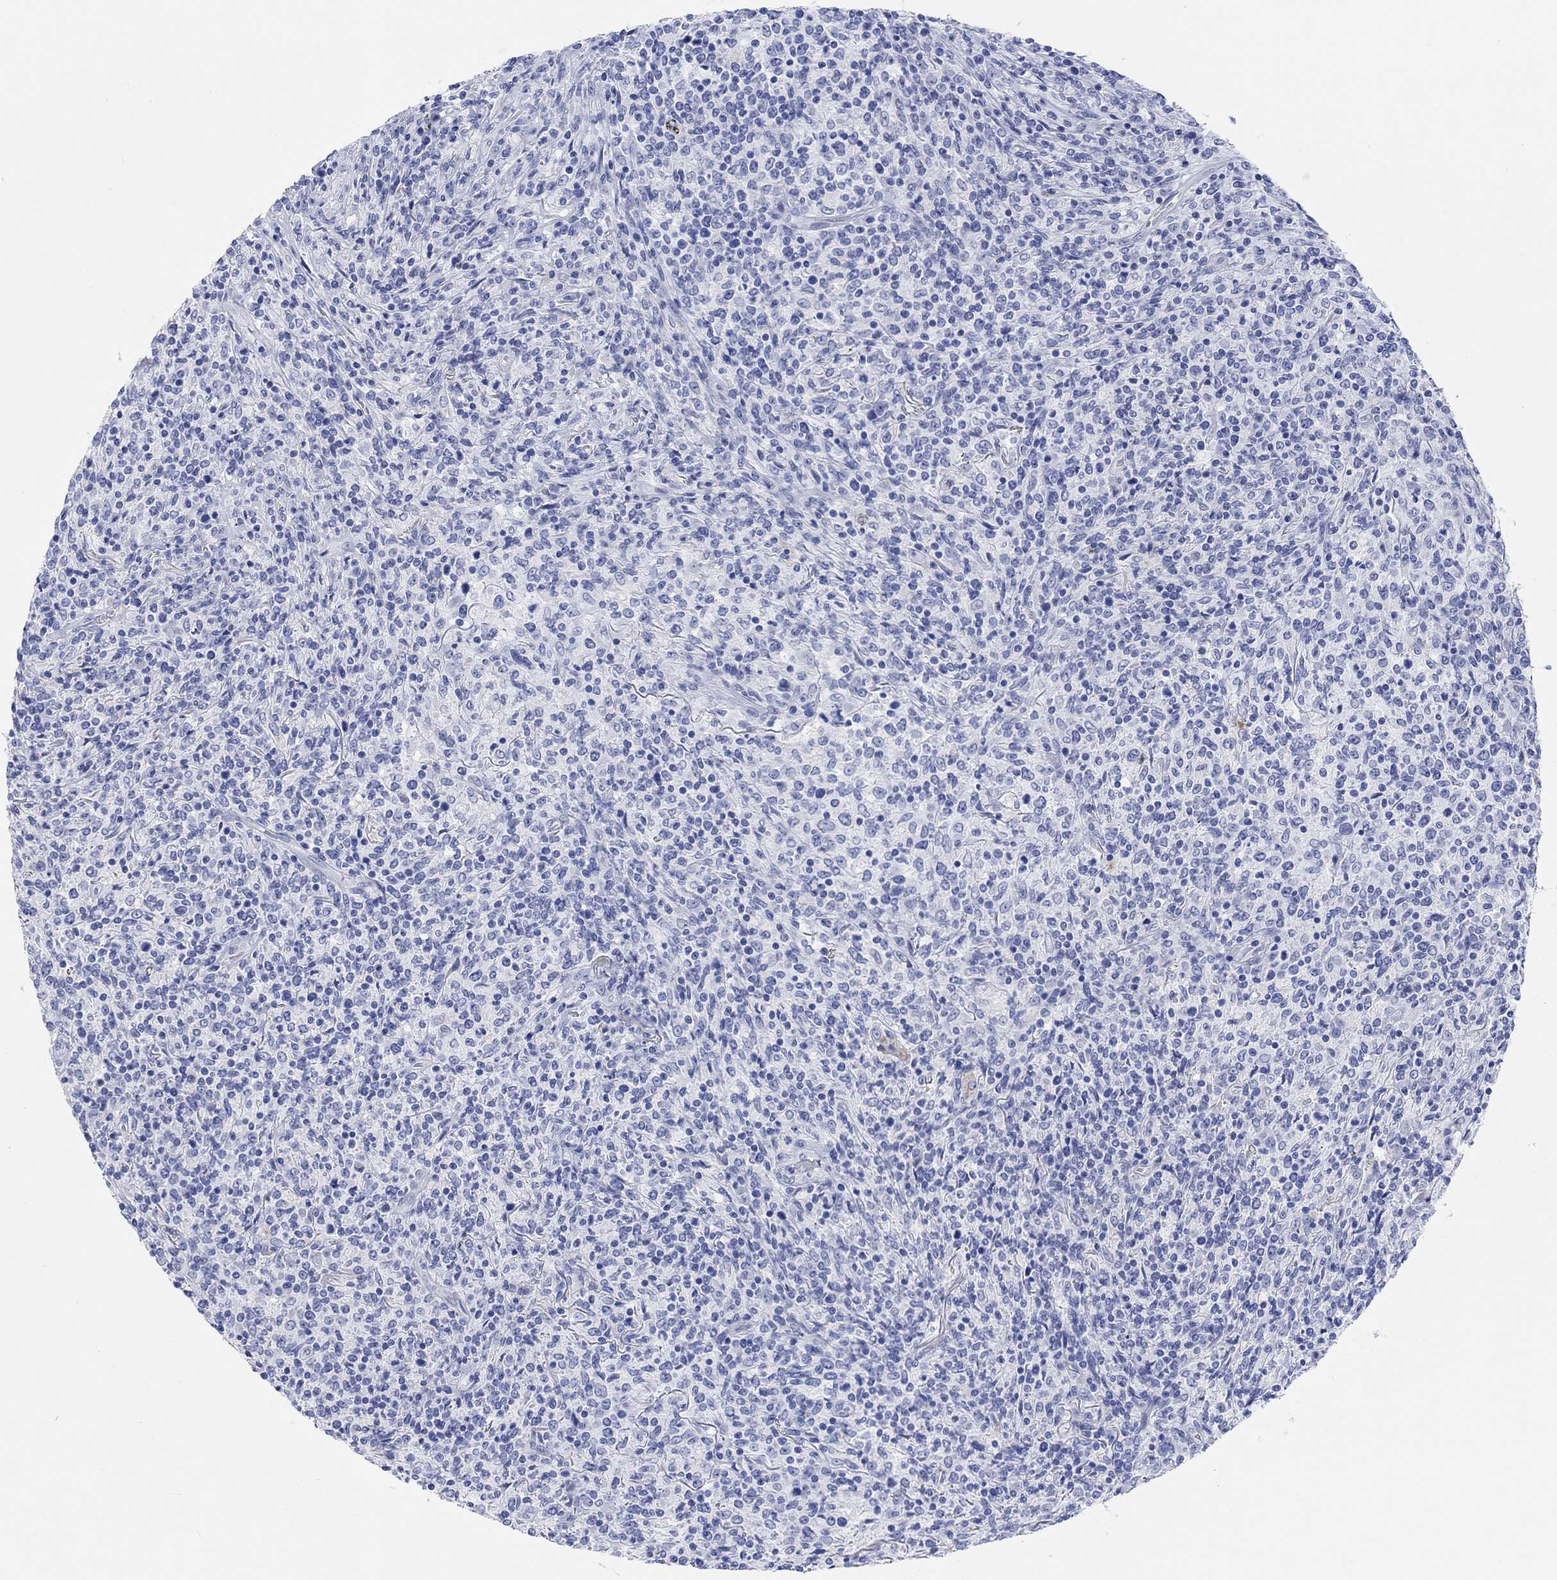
{"staining": {"intensity": "negative", "quantity": "none", "location": "none"}, "tissue": "lymphoma", "cell_type": "Tumor cells", "image_type": "cancer", "snomed": [{"axis": "morphology", "description": "Malignant lymphoma, non-Hodgkin's type, High grade"}, {"axis": "topography", "description": "Lung"}], "caption": "DAB immunohistochemical staining of high-grade malignant lymphoma, non-Hodgkin's type demonstrates no significant expression in tumor cells.", "gene": "XIRP2", "patient": {"sex": "male", "age": 79}}